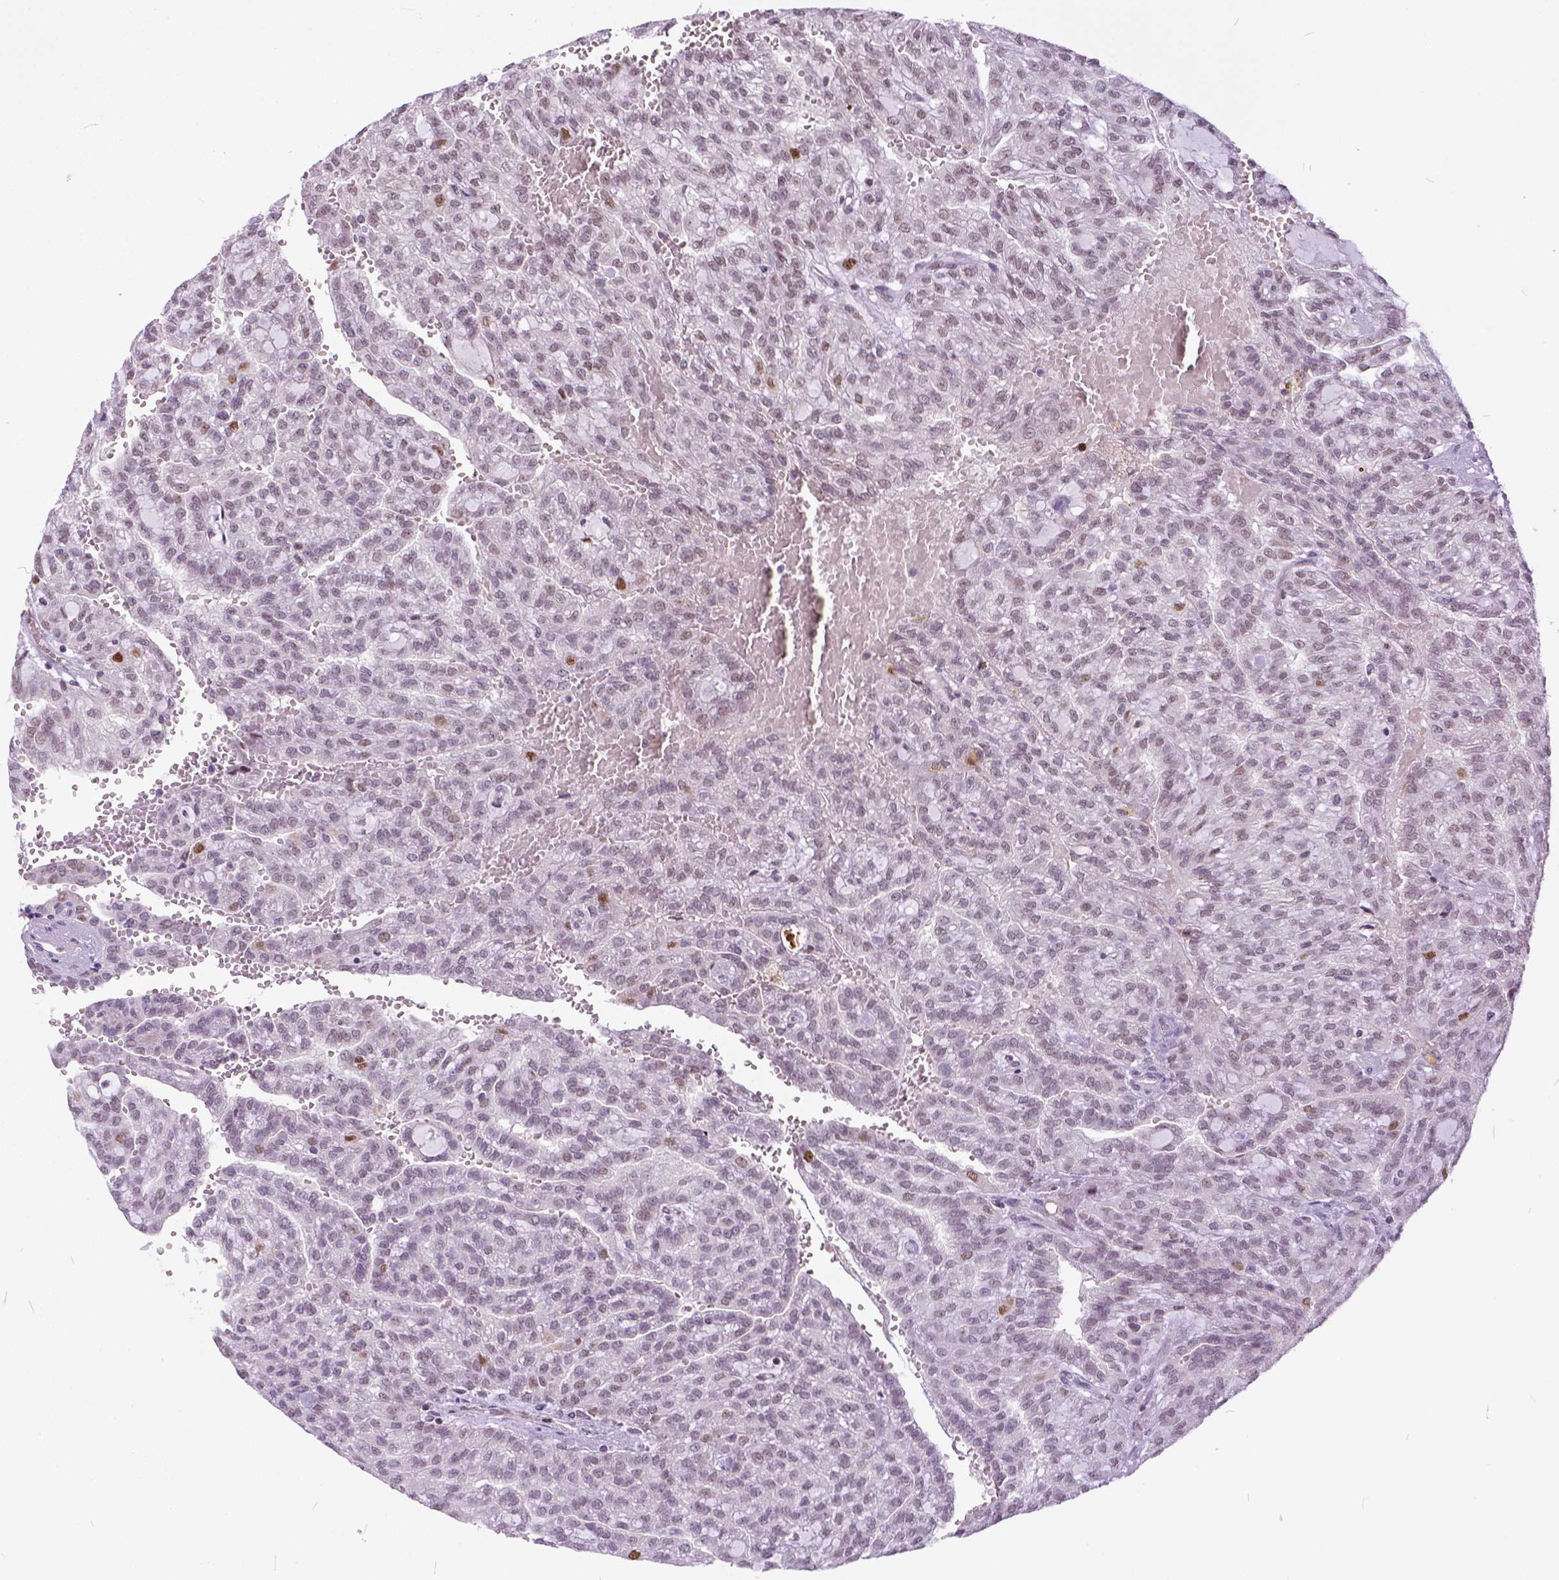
{"staining": {"intensity": "weak", "quantity": "<25%", "location": "nuclear"}, "tissue": "renal cancer", "cell_type": "Tumor cells", "image_type": "cancer", "snomed": [{"axis": "morphology", "description": "Adenocarcinoma, NOS"}, {"axis": "topography", "description": "Kidney"}], "caption": "Tumor cells show no significant protein expression in renal cancer.", "gene": "ERCC1", "patient": {"sex": "male", "age": 63}}